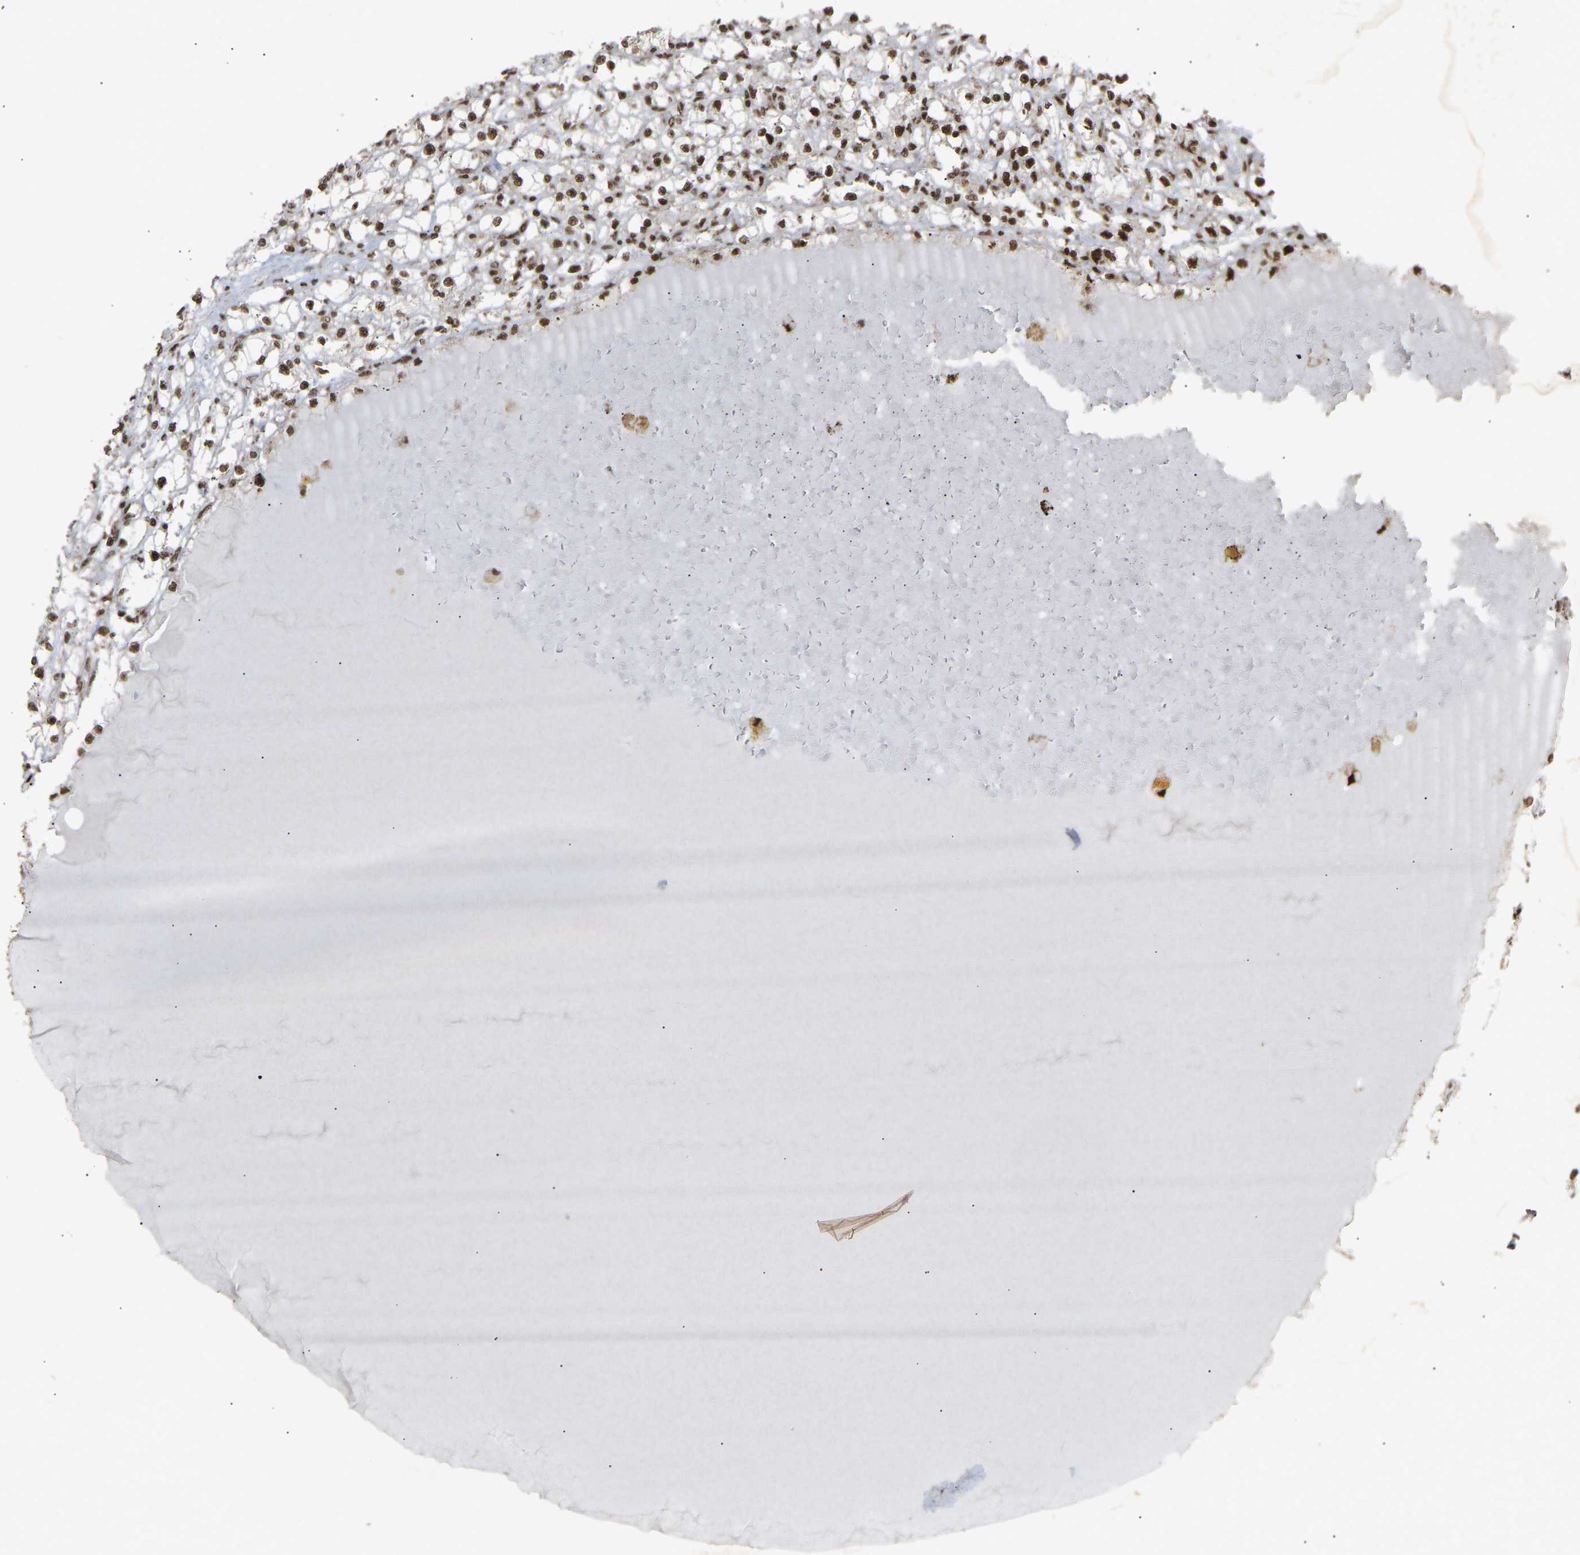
{"staining": {"intensity": "strong", "quantity": ">75%", "location": "nuclear"}, "tissue": "renal cancer", "cell_type": "Tumor cells", "image_type": "cancer", "snomed": [{"axis": "morphology", "description": "Adenocarcinoma, NOS"}, {"axis": "topography", "description": "Kidney"}], "caption": "Renal cancer (adenocarcinoma) stained with DAB immunohistochemistry (IHC) displays high levels of strong nuclear expression in approximately >75% of tumor cells.", "gene": "ALYREF", "patient": {"sex": "male", "age": 56}}